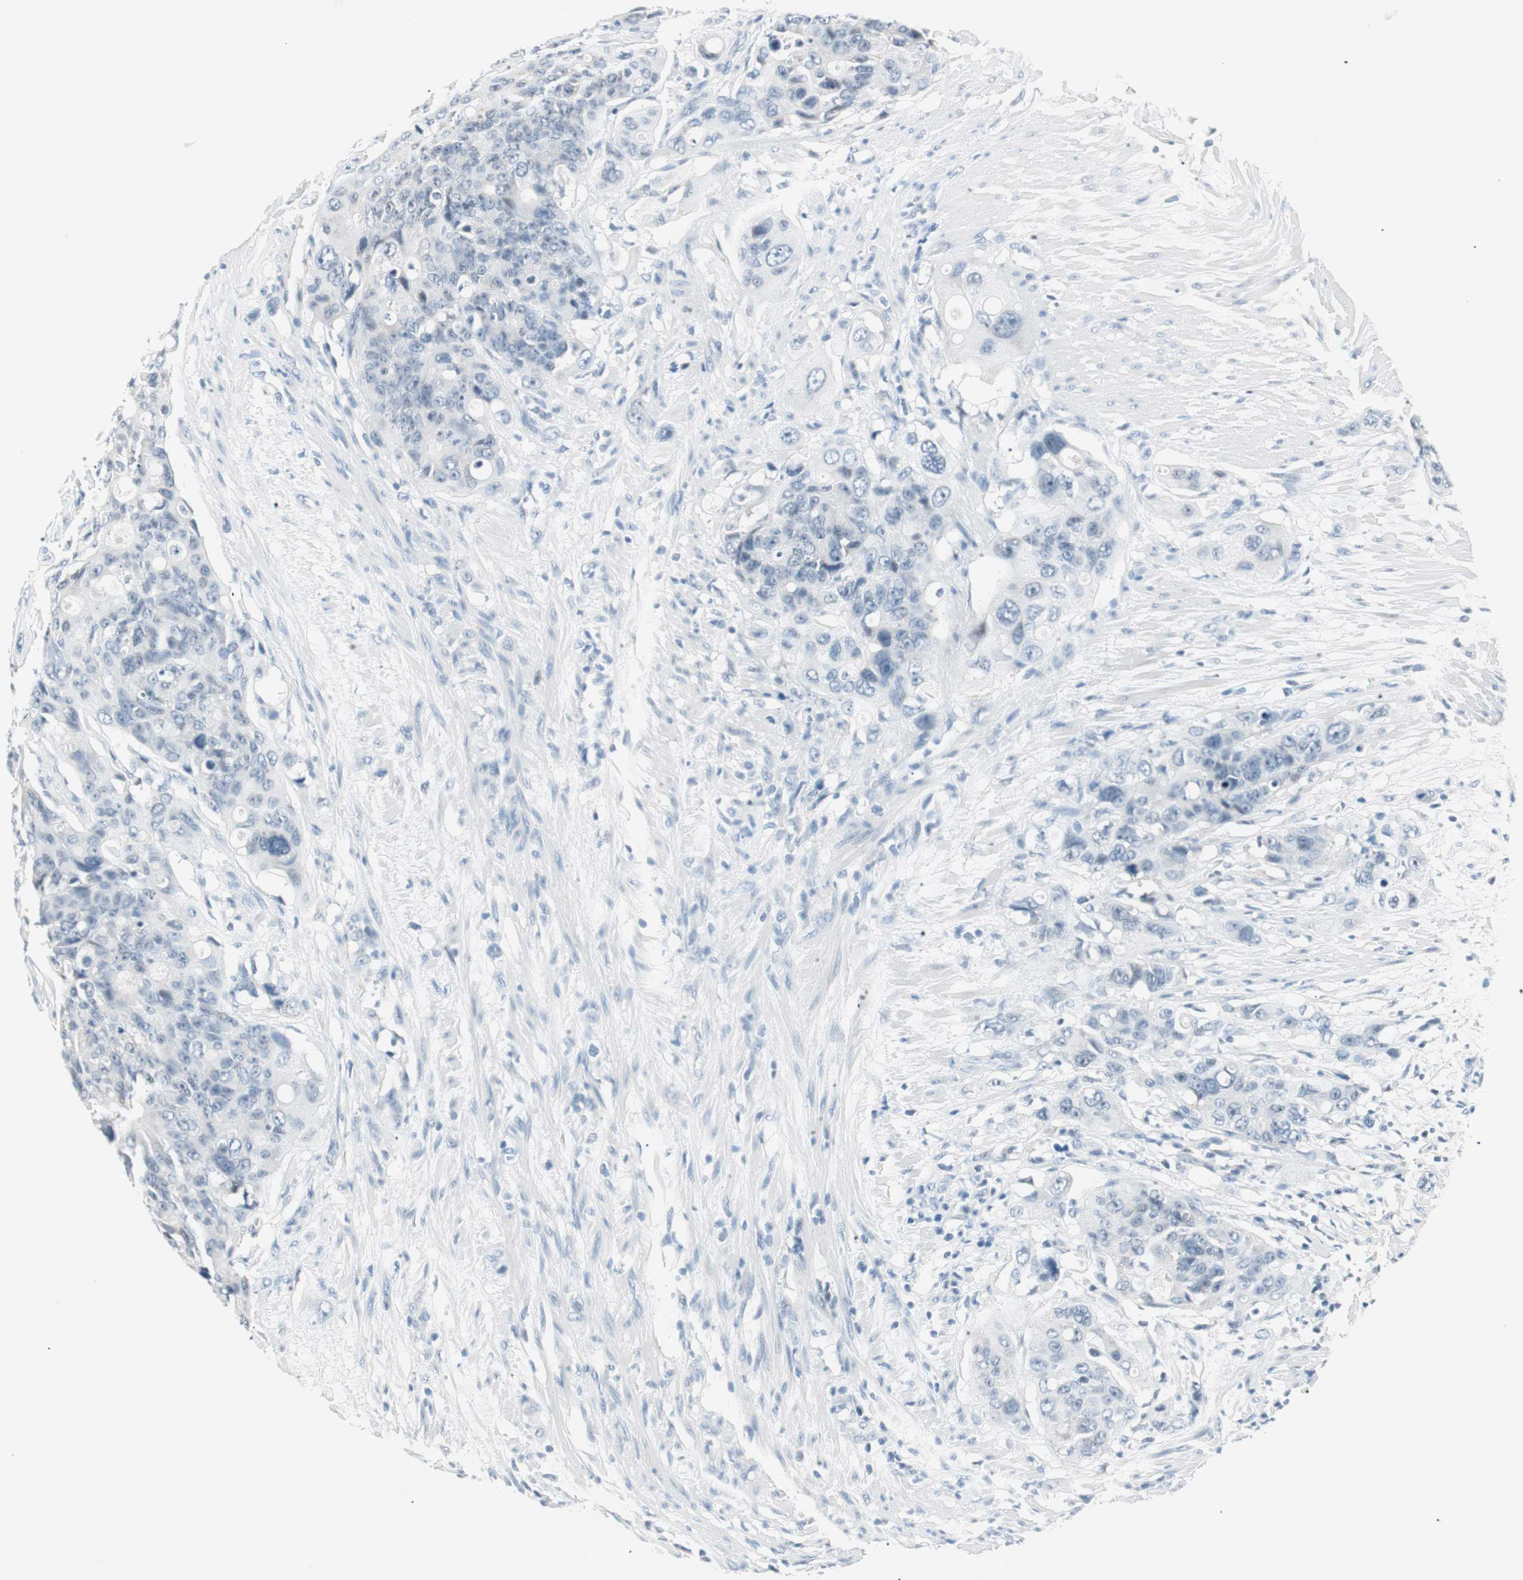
{"staining": {"intensity": "negative", "quantity": "none", "location": "none"}, "tissue": "colorectal cancer", "cell_type": "Tumor cells", "image_type": "cancer", "snomed": [{"axis": "morphology", "description": "Adenocarcinoma, NOS"}, {"axis": "topography", "description": "Colon"}], "caption": "DAB (3,3'-diaminobenzidine) immunohistochemical staining of colorectal cancer demonstrates no significant staining in tumor cells. (DAB (3,3'-diaminobenzidine) immunohistochemistry, high magnification).", "gene": "HOXB13", "patient": {"sex": "female", "age": 57}}